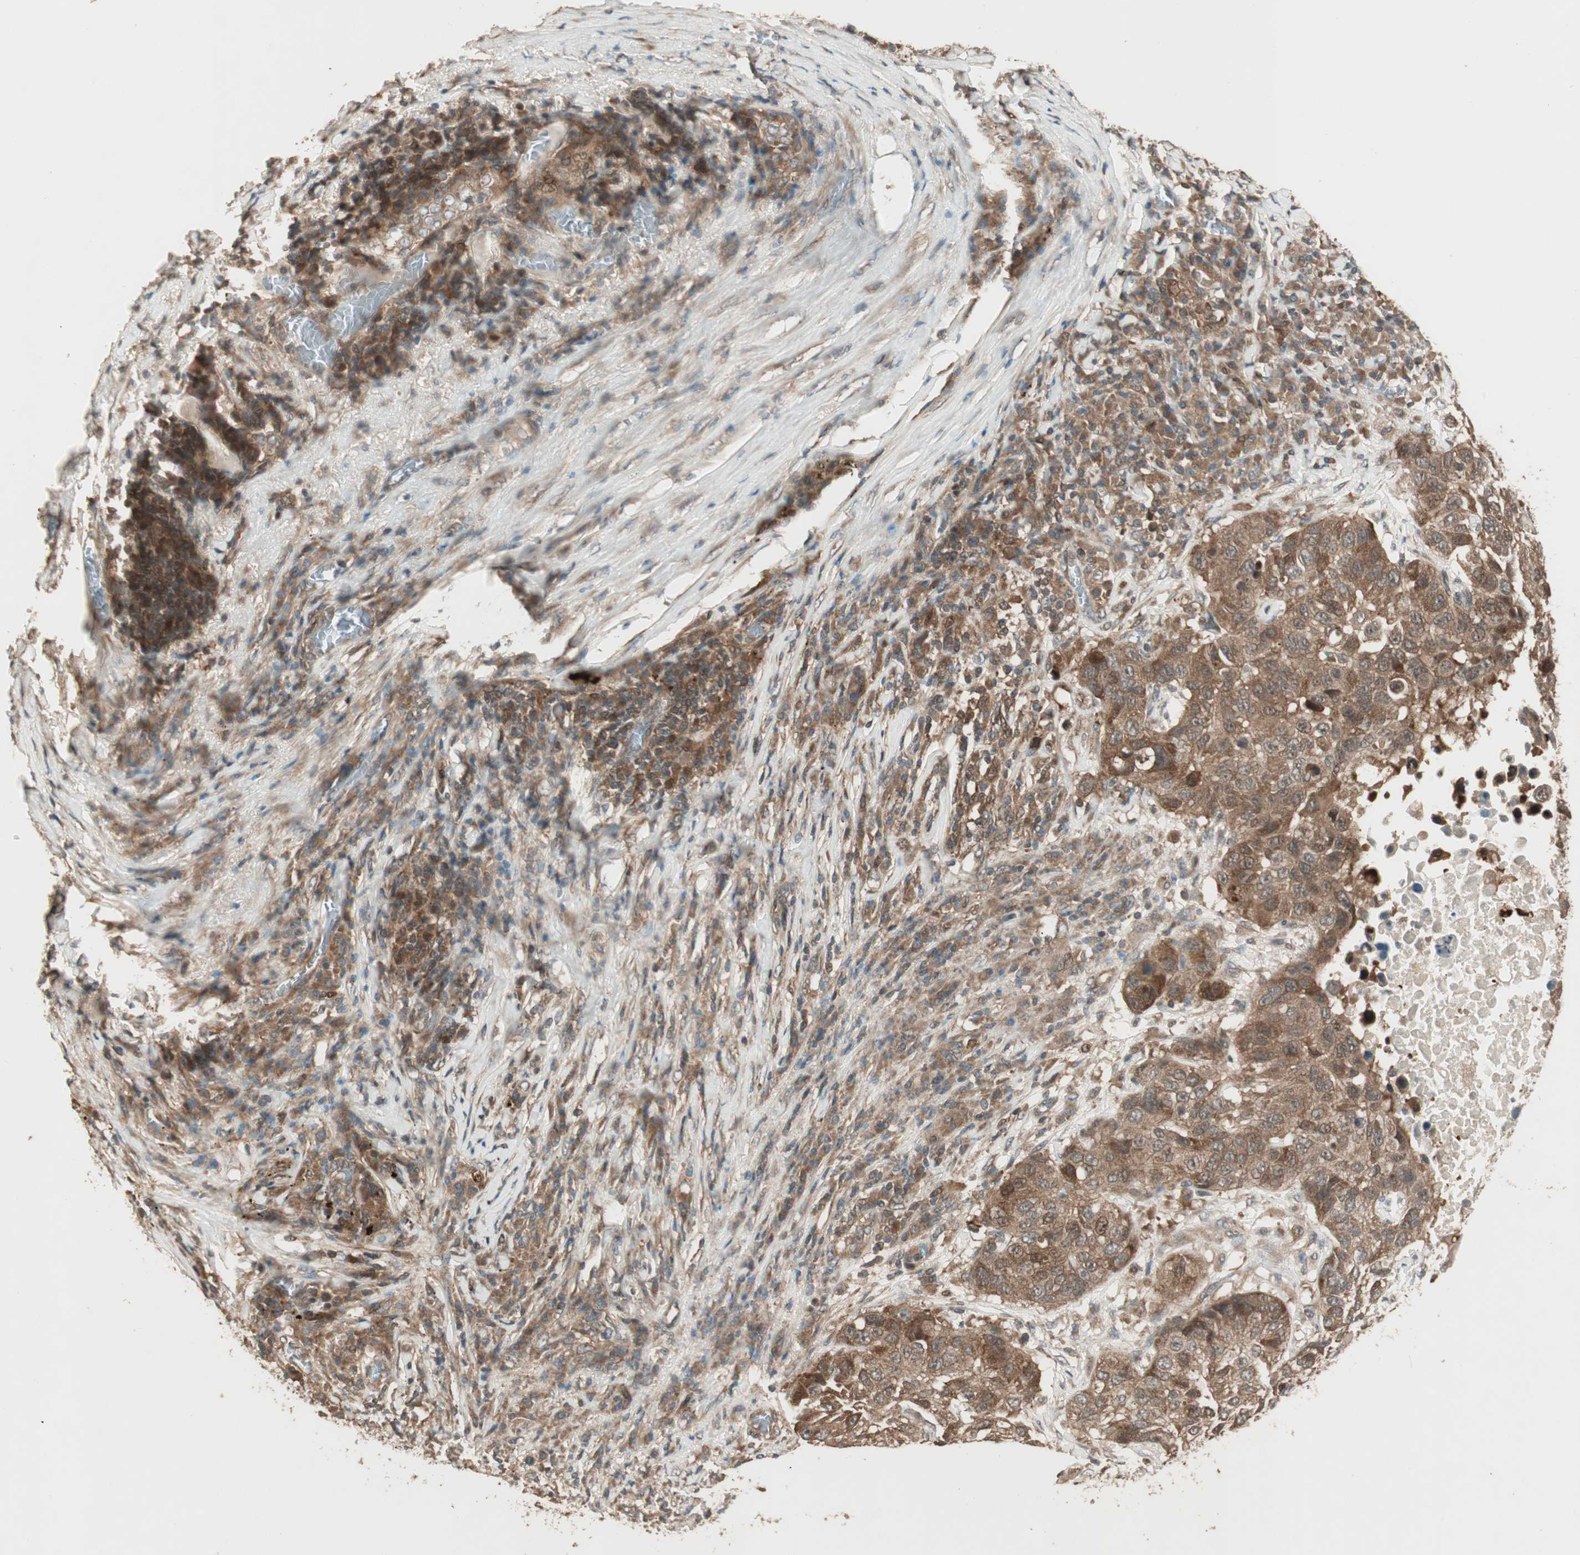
{"staining": {"intensity": "moderate", "quantity": ">75%", "location": "cytoplasmic/membranous"}, "tissue": "lung cancer", "cell_type": "Tumor cells", "image_type": "cancer", "snomed": [{"axis": "morphology", "description": "Squamous cell carcinoma, NOS"}, {"axis": "topography", "description": "Lung"}], "caption": "Immunohistochemical staining of human squamous cell carcinoma (lung) exhibits medium levels of moderate cytoplasmic/membranous protein expression in approximately >75% of tumor cells.", "gene": "CNOT4", "patient": {"sex": "male", "age": 57}}